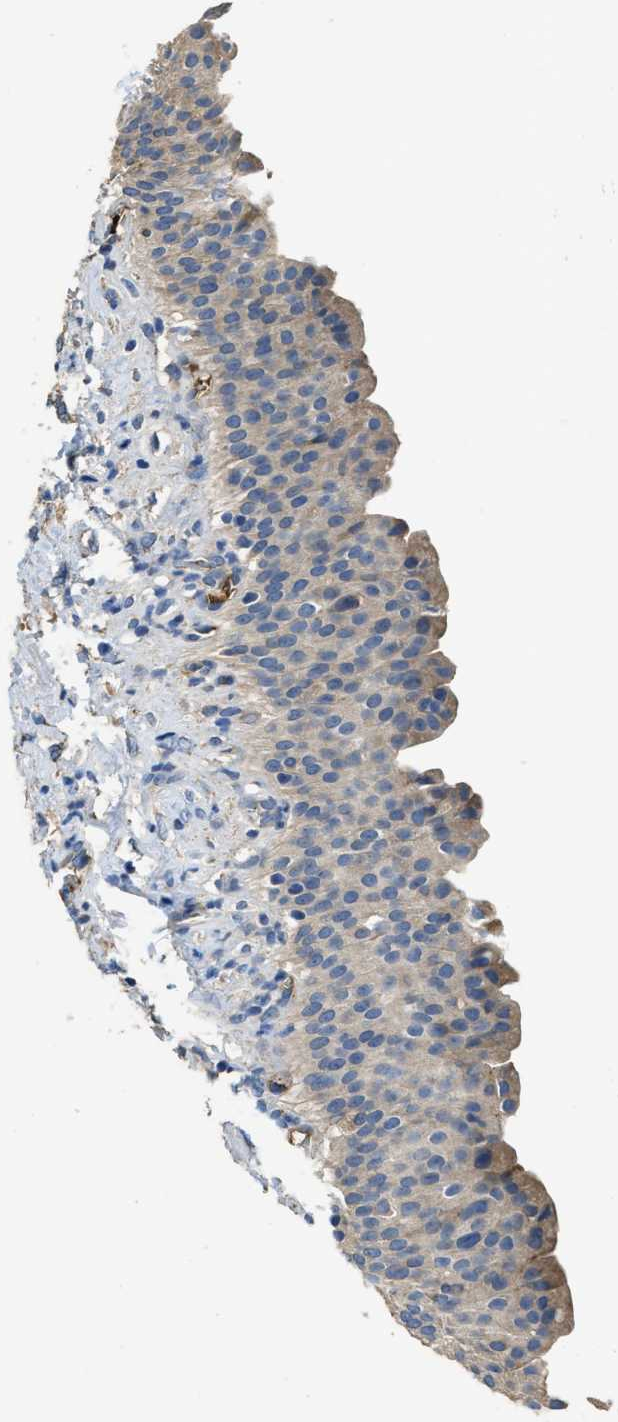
{"staining": {"intensity": "weak", "quantity": "25%-75%", "location": "cytoplasmic/membranous"}, "tissue": "urinary bladder", "cell_type": "Urothelial cells", "image_type": "normal", "snomed": [{"axis": "morphology", "description": "Normal tissue, NOS"}, {"axis": "topography", "description": "Urinary bladder"}], "caption": "Immunohistochemistry of normal urinary bladder reveals low levels of weak cytoplasmic/membranous expression in approximately 25%-75% of urothelial cells.", "gene": "RIPK2", "patient": {"sex": "female", "age": 79}}